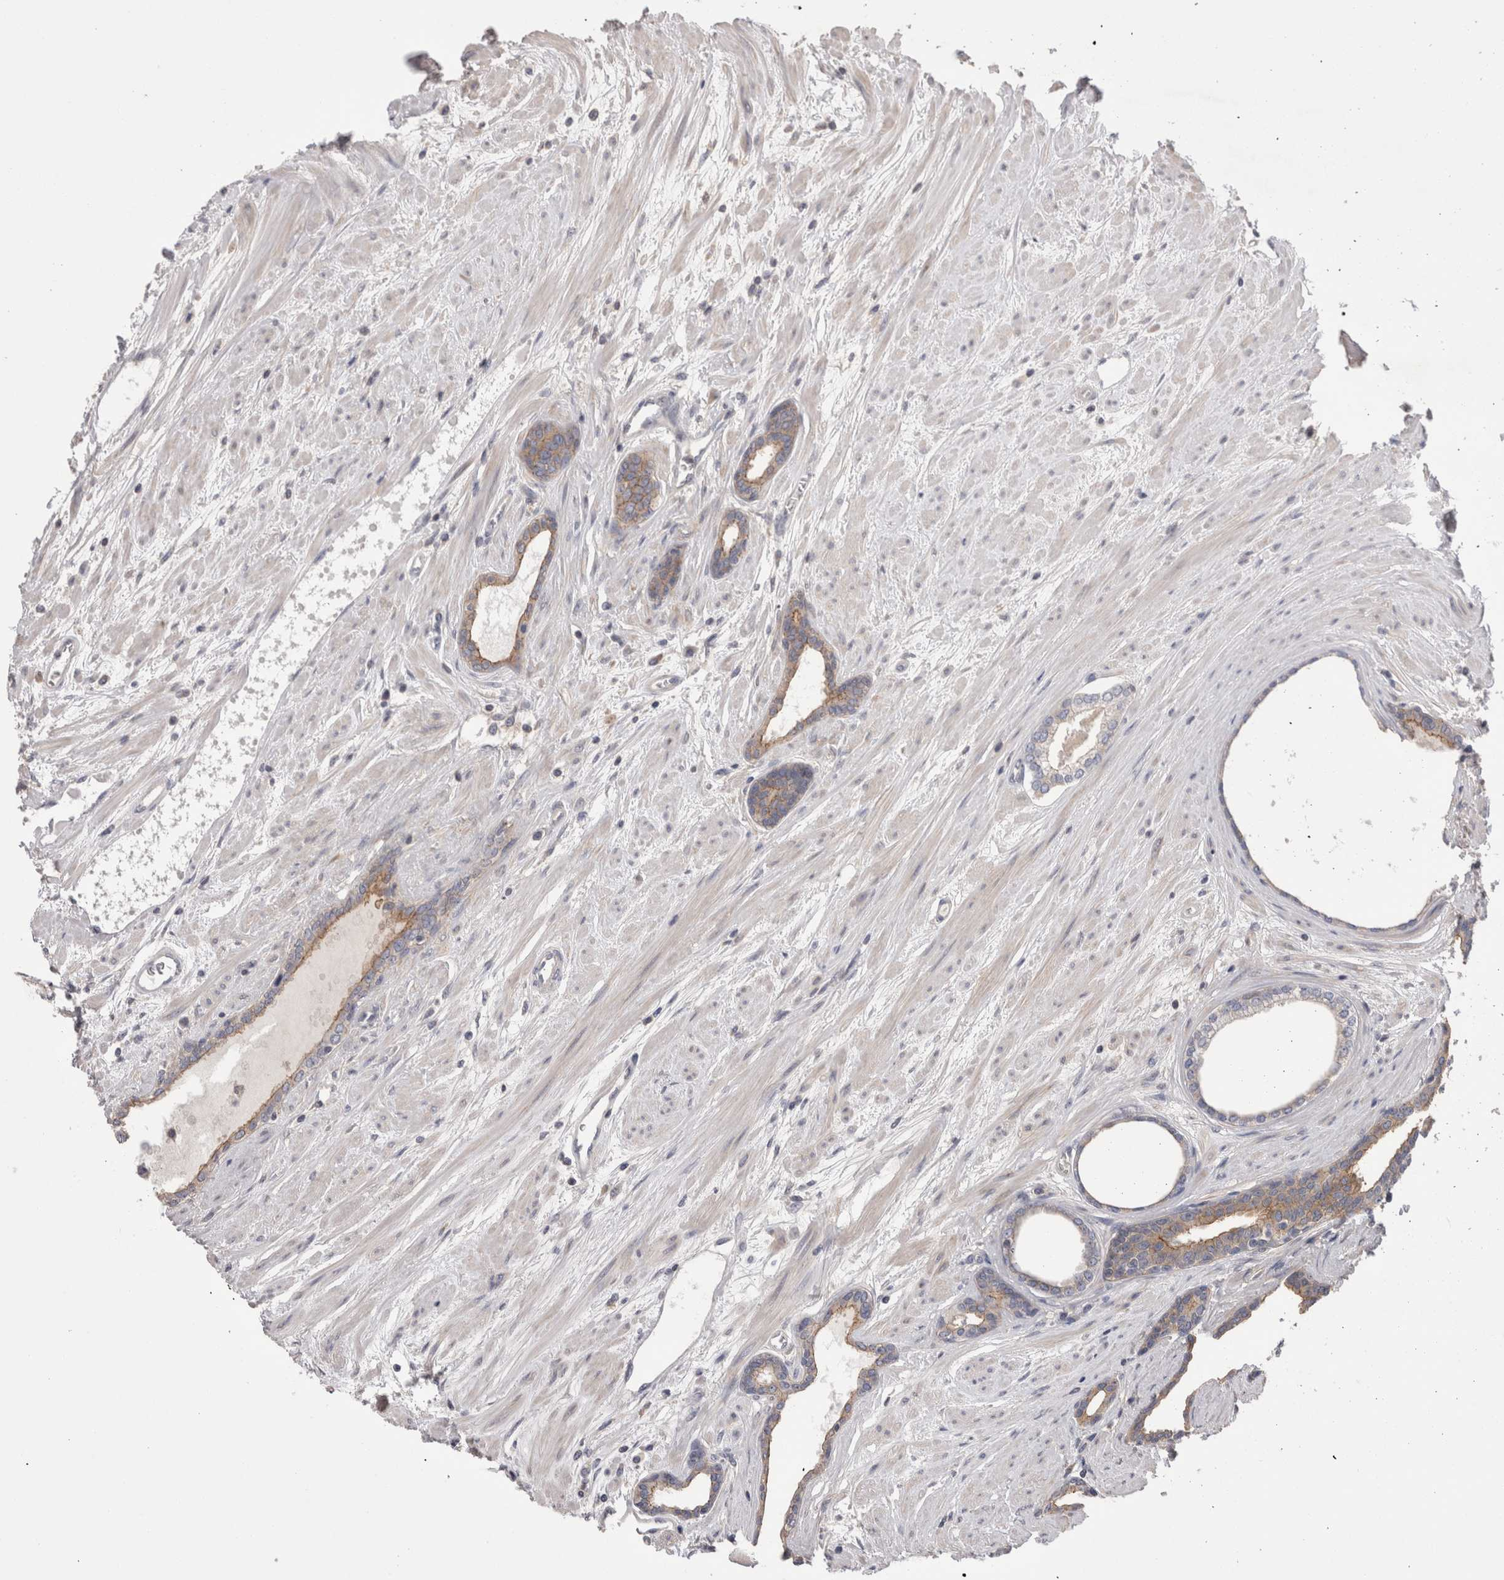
{"staining": {"intensity": "moderate", "quantity": "<25%", "location": "cytoplasmic/membranous"}, "tissue": "prostate cancer", "cell_type": "Tumor cells", "image_type": "cancer", "snomed": [{"axis": "morphology", "description": "Adenocarcinoma, Low grade"}, {"axis": "topography", "description": "Prostate"}], "caption": "Prostate adenocarcinoma (low-grade) stained for a protein reveals moderate cytoplasmic/membranous positivity in tumor cells. (DAB = brown stain, brightfield microscopy at high magnification).", "gene": "OTOR", "patient": {"sex": "male", "age": 60}}